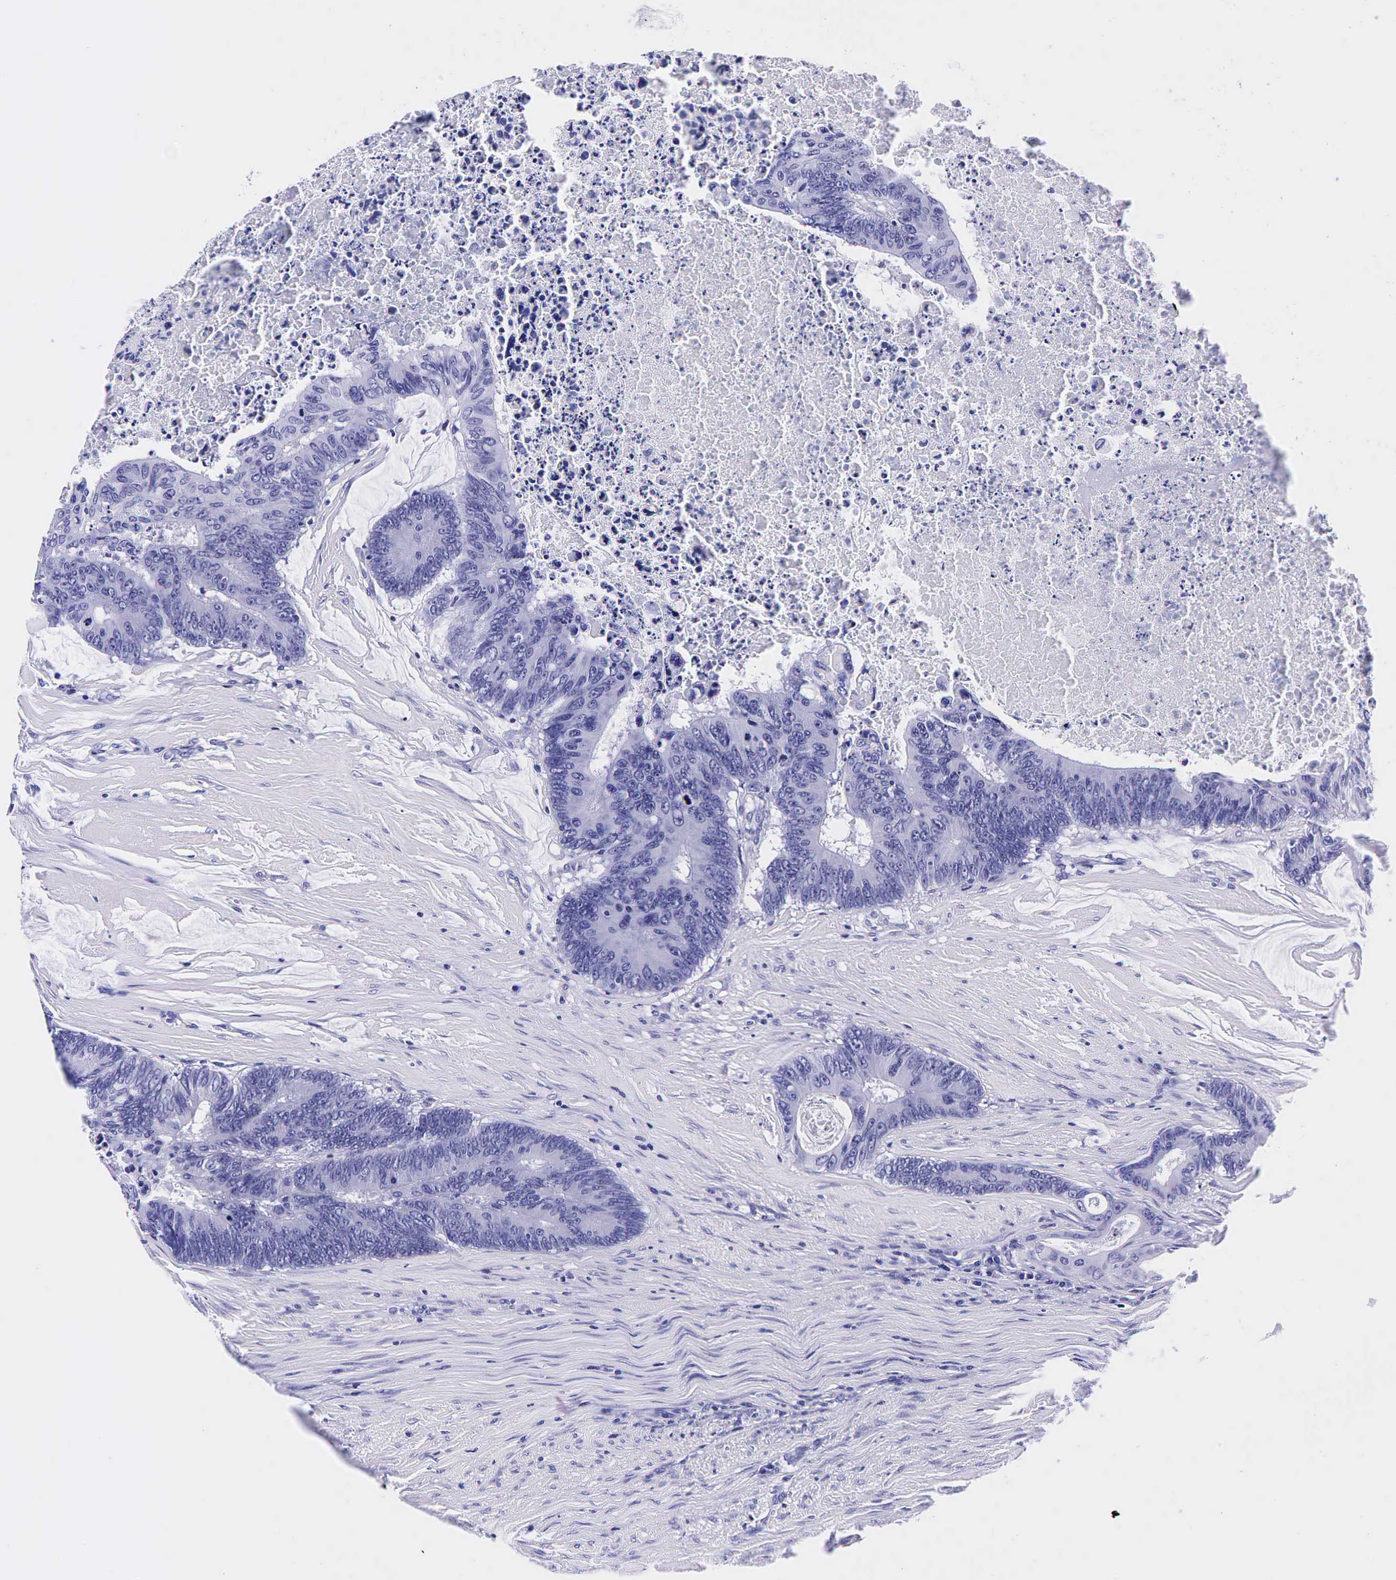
{"staining": {"intensity": "negative", "quantity": "none", "location": "none"}, "tissue": "colorectal cancer", "cell_type": "Tumor cells", "image_type": "cancer", "snomed": [{"axis": "morphology", "description": "Adenocarcinoma, NOS"}, {"axis": "topography", "description": "Colon"}], "caption": "Colorectal cancer (adenocarcinoma) was stained to show a protein in brown. There is no significant positivity in tumor cells.", "gene": "GCG", "patient": {"sex": "male", "age": 65}}